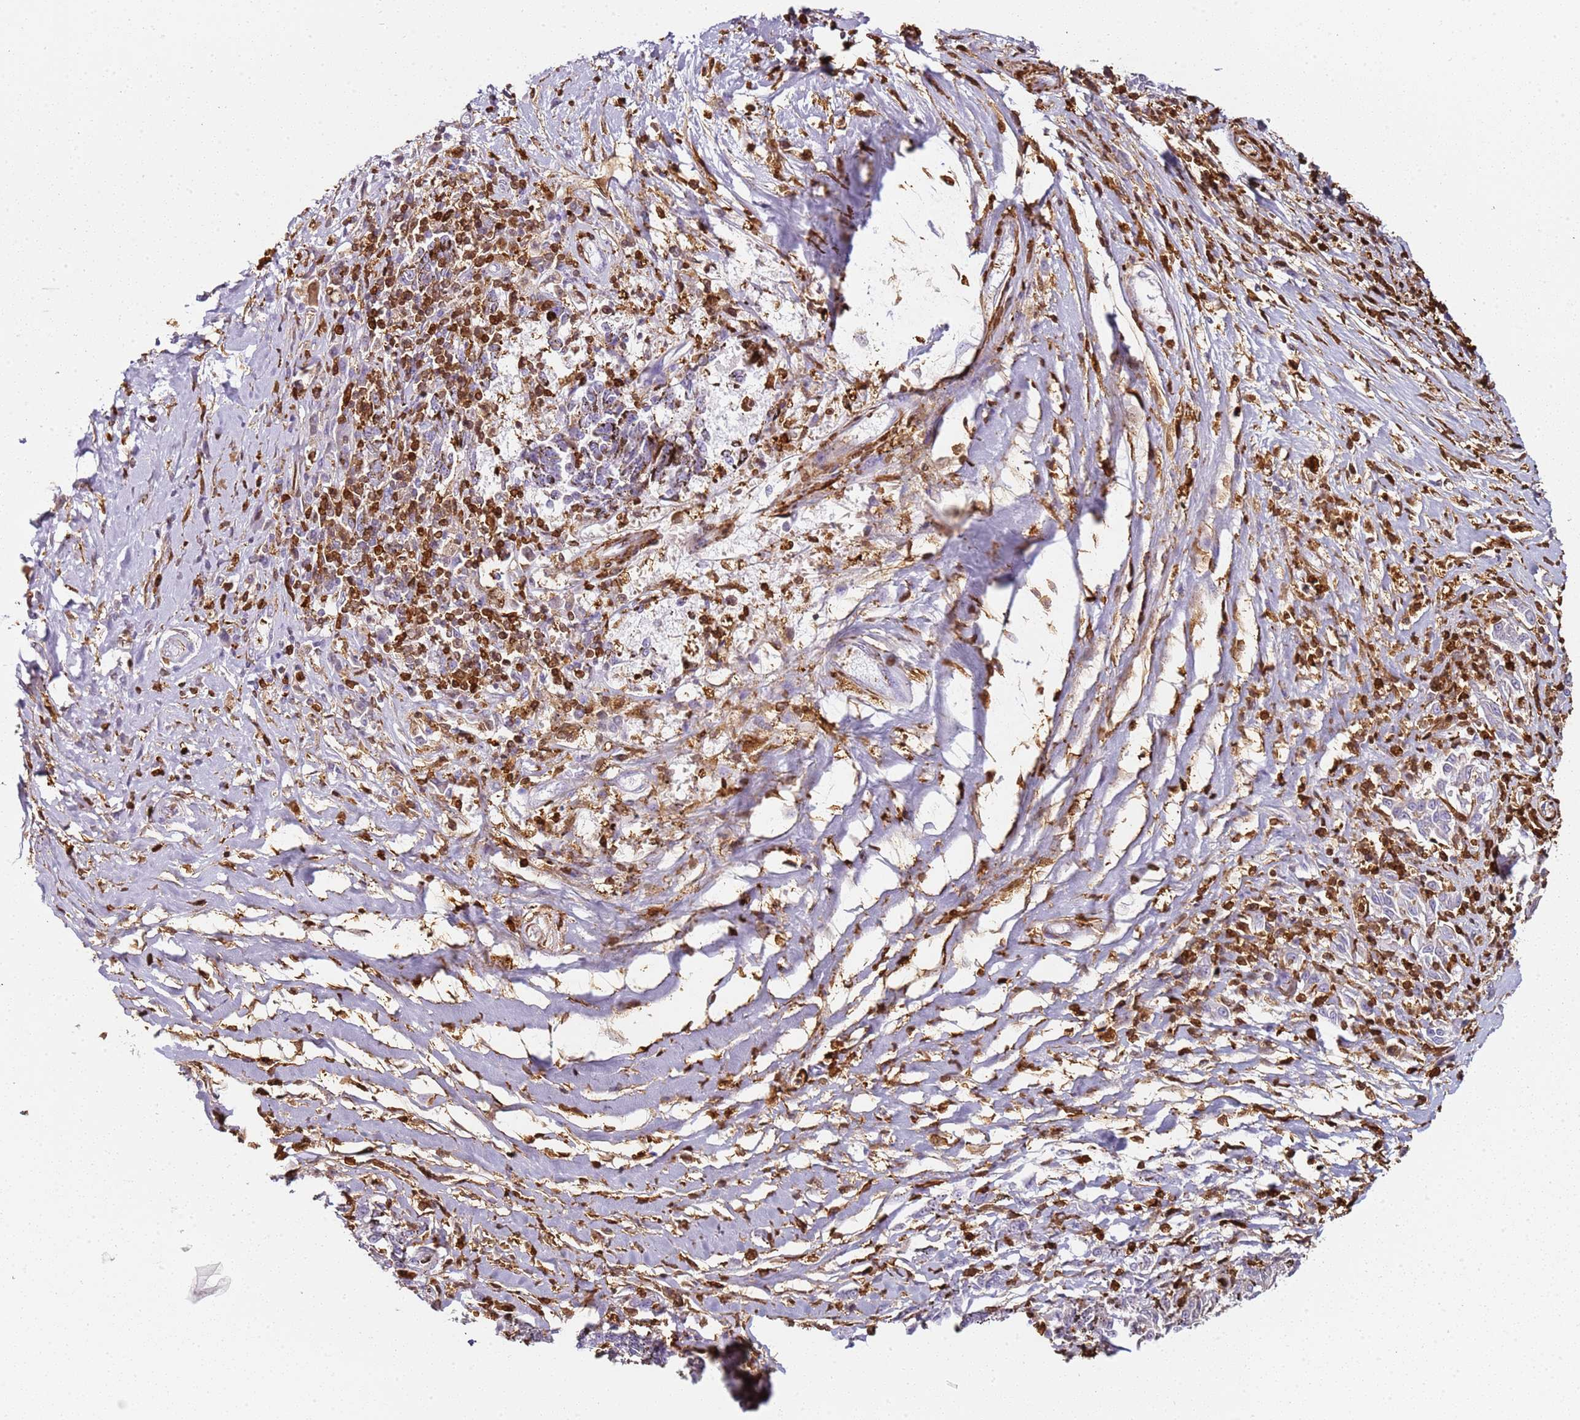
{"staining": {"intensity": "negative", "quantity": "none", "location": "none"}, "tissue": "melanoma", "cell_type": "Tumor cells", "image_type": "cancer", "snomed": [{"axis": "morphology", "description": "Malignant melanoma, NOS"}, {"axis": "topography", "description": "Skin"}], "caption": "There is no significant positivity in tumor cells of melanoma. (Immunohistochemistry, brightfield microscopy, high magnification).", "gene": "S100A4", "patient": {"sex": "female", "age": 72}}